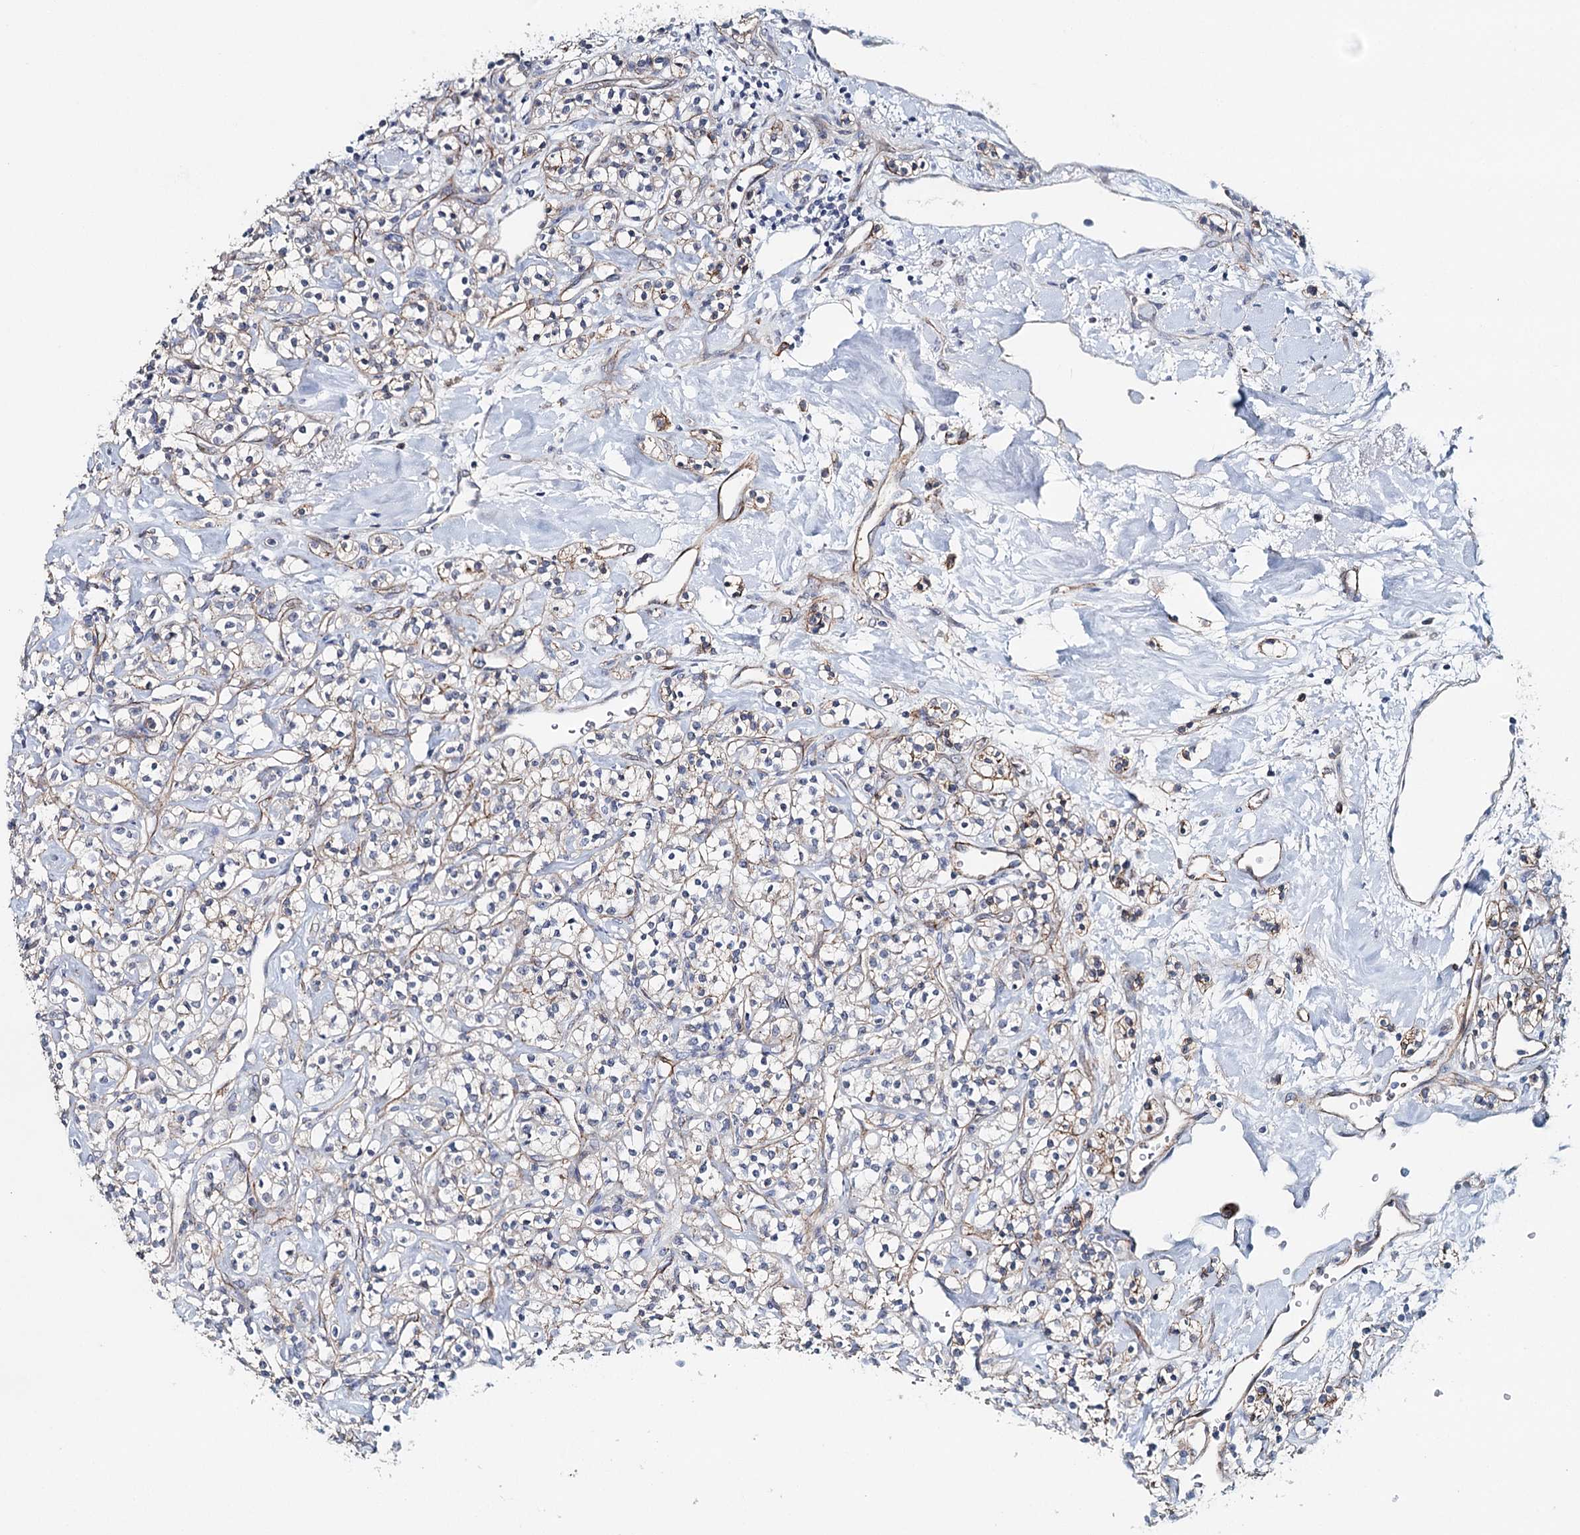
{"staining": {"intensity": "weak", "quantity": "25%-75%", "location": "cytoplasmic/membranous"}, "tissue": "renal cancer", "cell_type": "Tumor cells", "image_type": "cancer", "snomed": [{"axis": "morphology", "description": "Adenocarcinoma, NOS"}, {"axis": "topography", "description": "Kidney"}], "caption": "Protein staining of renal cancer tissue reveals weak cytoplasmic/membranous staining in approximately 25%-75% of tumor cells.", "gene": "SYNPO", "patient": {"sex": "male", "age": 77}}